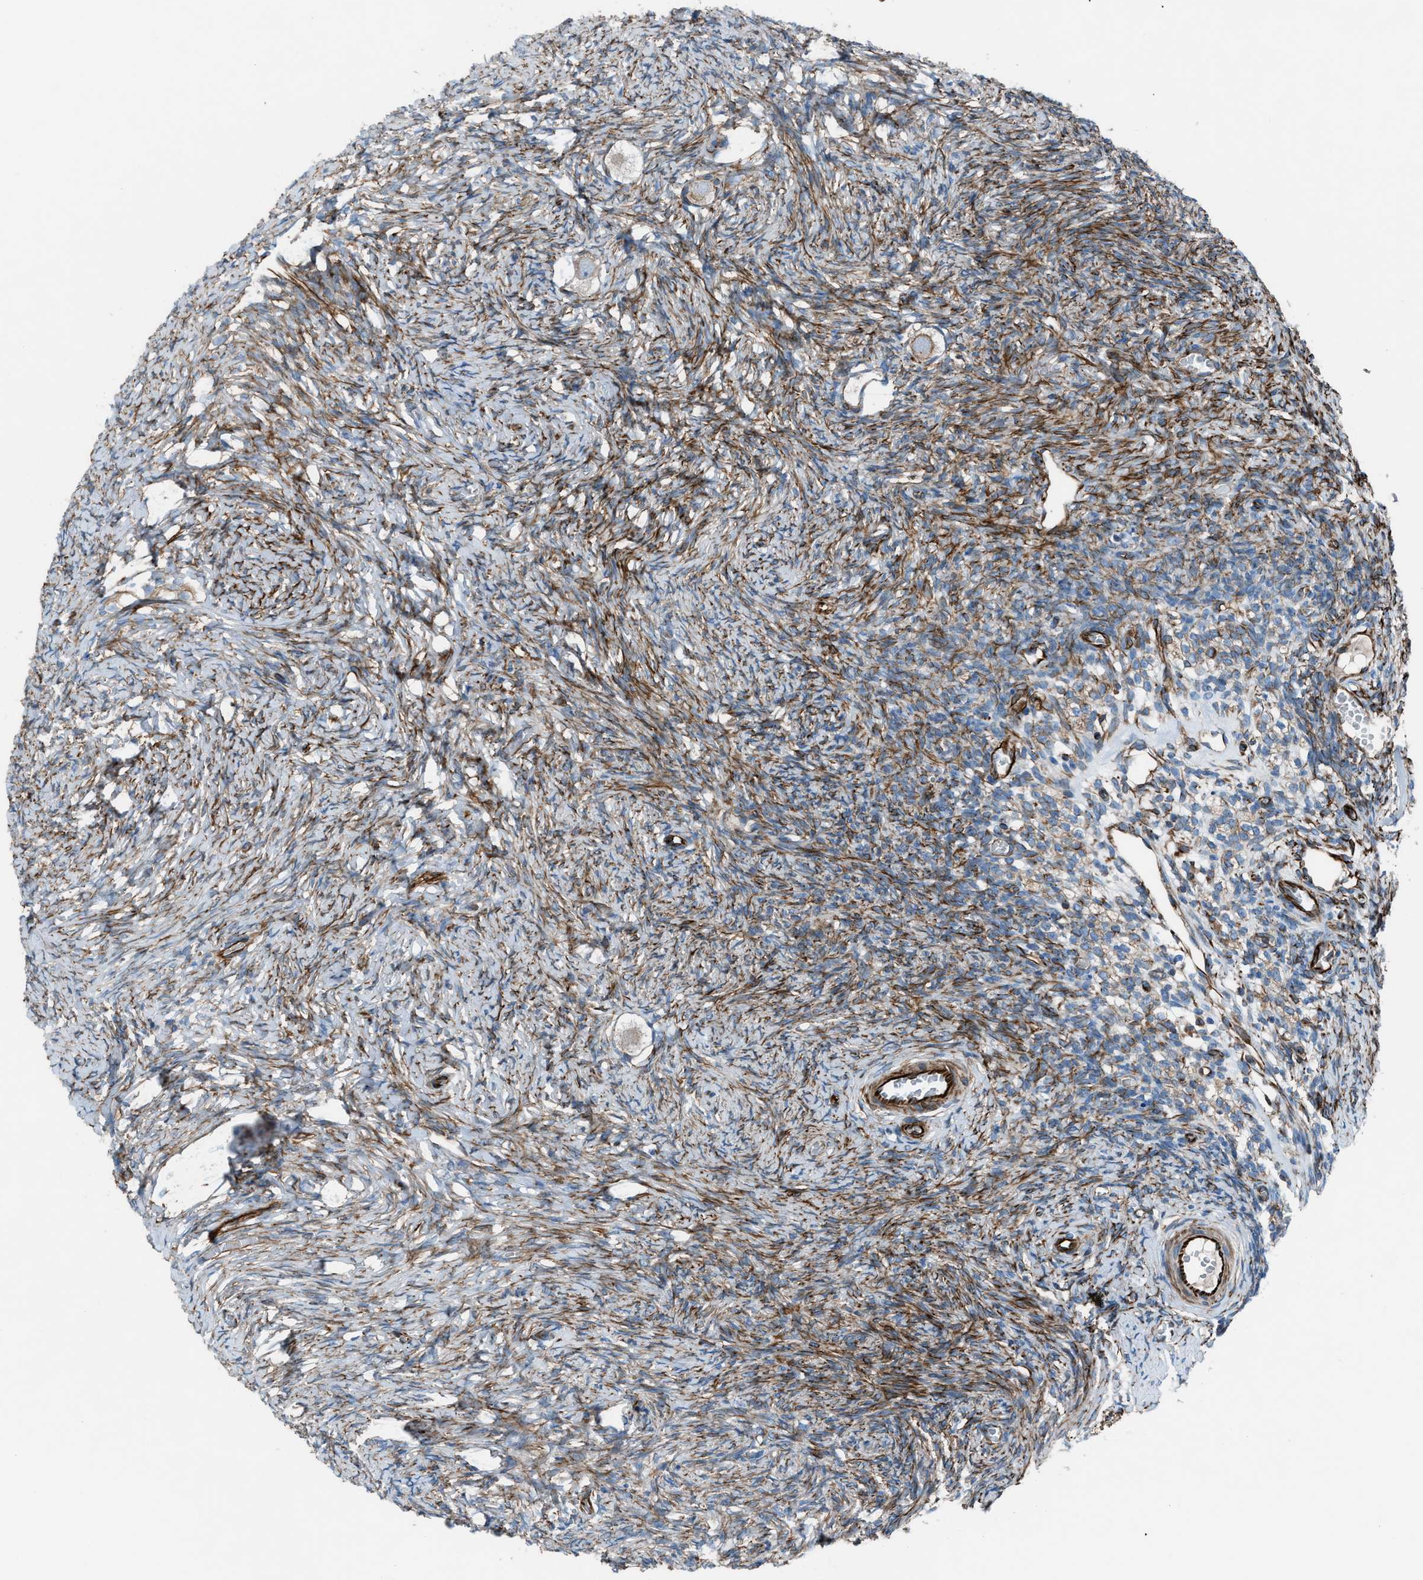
{"staining": {"intensity": "weak", "quantity": "25%-75%", "location": "cytoplasmic/membranous"}, "tissue": "ovary", "cell_type": "Follicle cells", "image_type": "normal", "snomed": [{"axis": "morphology", "description": "Normal tissue, NOS"}, {"axis": "topography", "description": "Ovary"}], "caption": "This photomicrograph reveals immunohistochemistry staining of normal ovary, with low weak cytoplasmic/membranous staining in about 25%-75% of follicle cells.", "gene": "CABP7", "patient": {"sex": "female", "age": 27}}